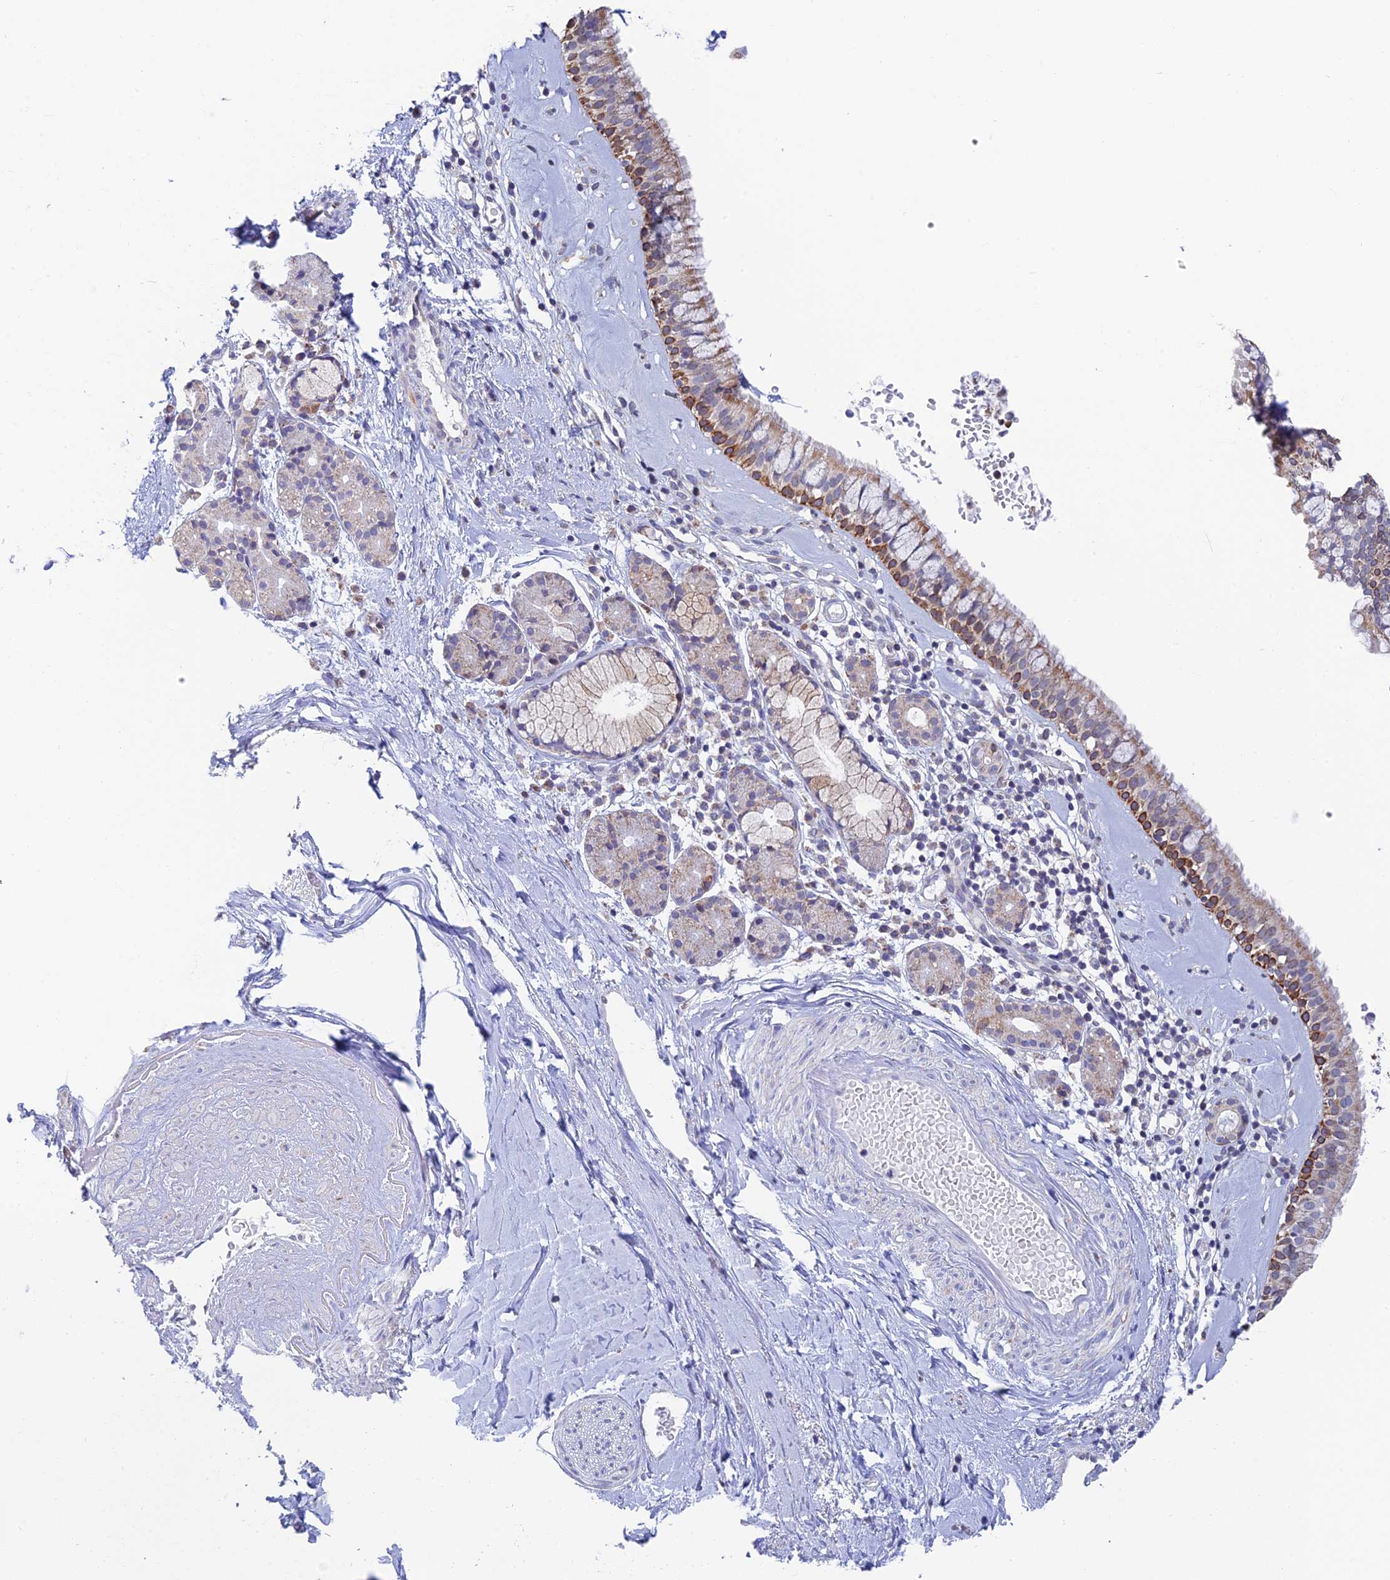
{"staining": {"intensity": "strong", "quantity": "<25%", "location": "cytoplasmic/membranous"}, "tissue": "nasopharynx", "cell_type": "Respiratory epithelial cells", "image_type": "normal", "snomed": [{"axis": "morphology", "description": "Normal tissue, NOS"}, {"axis": "topography", "description": "Nasopharynx"}], "caption": "Protein analysis of unremarkable nasopharynx exhibits strong cytoplasmic/membranous staining in about <25% of respiratory epithelial cells. (Stains: DAB in brown, nuclei in blue, Microscopy: brightfield microscopy at high magnification).", "gene": "REXO5", "patient": {"sex": "male", "age": 82}}